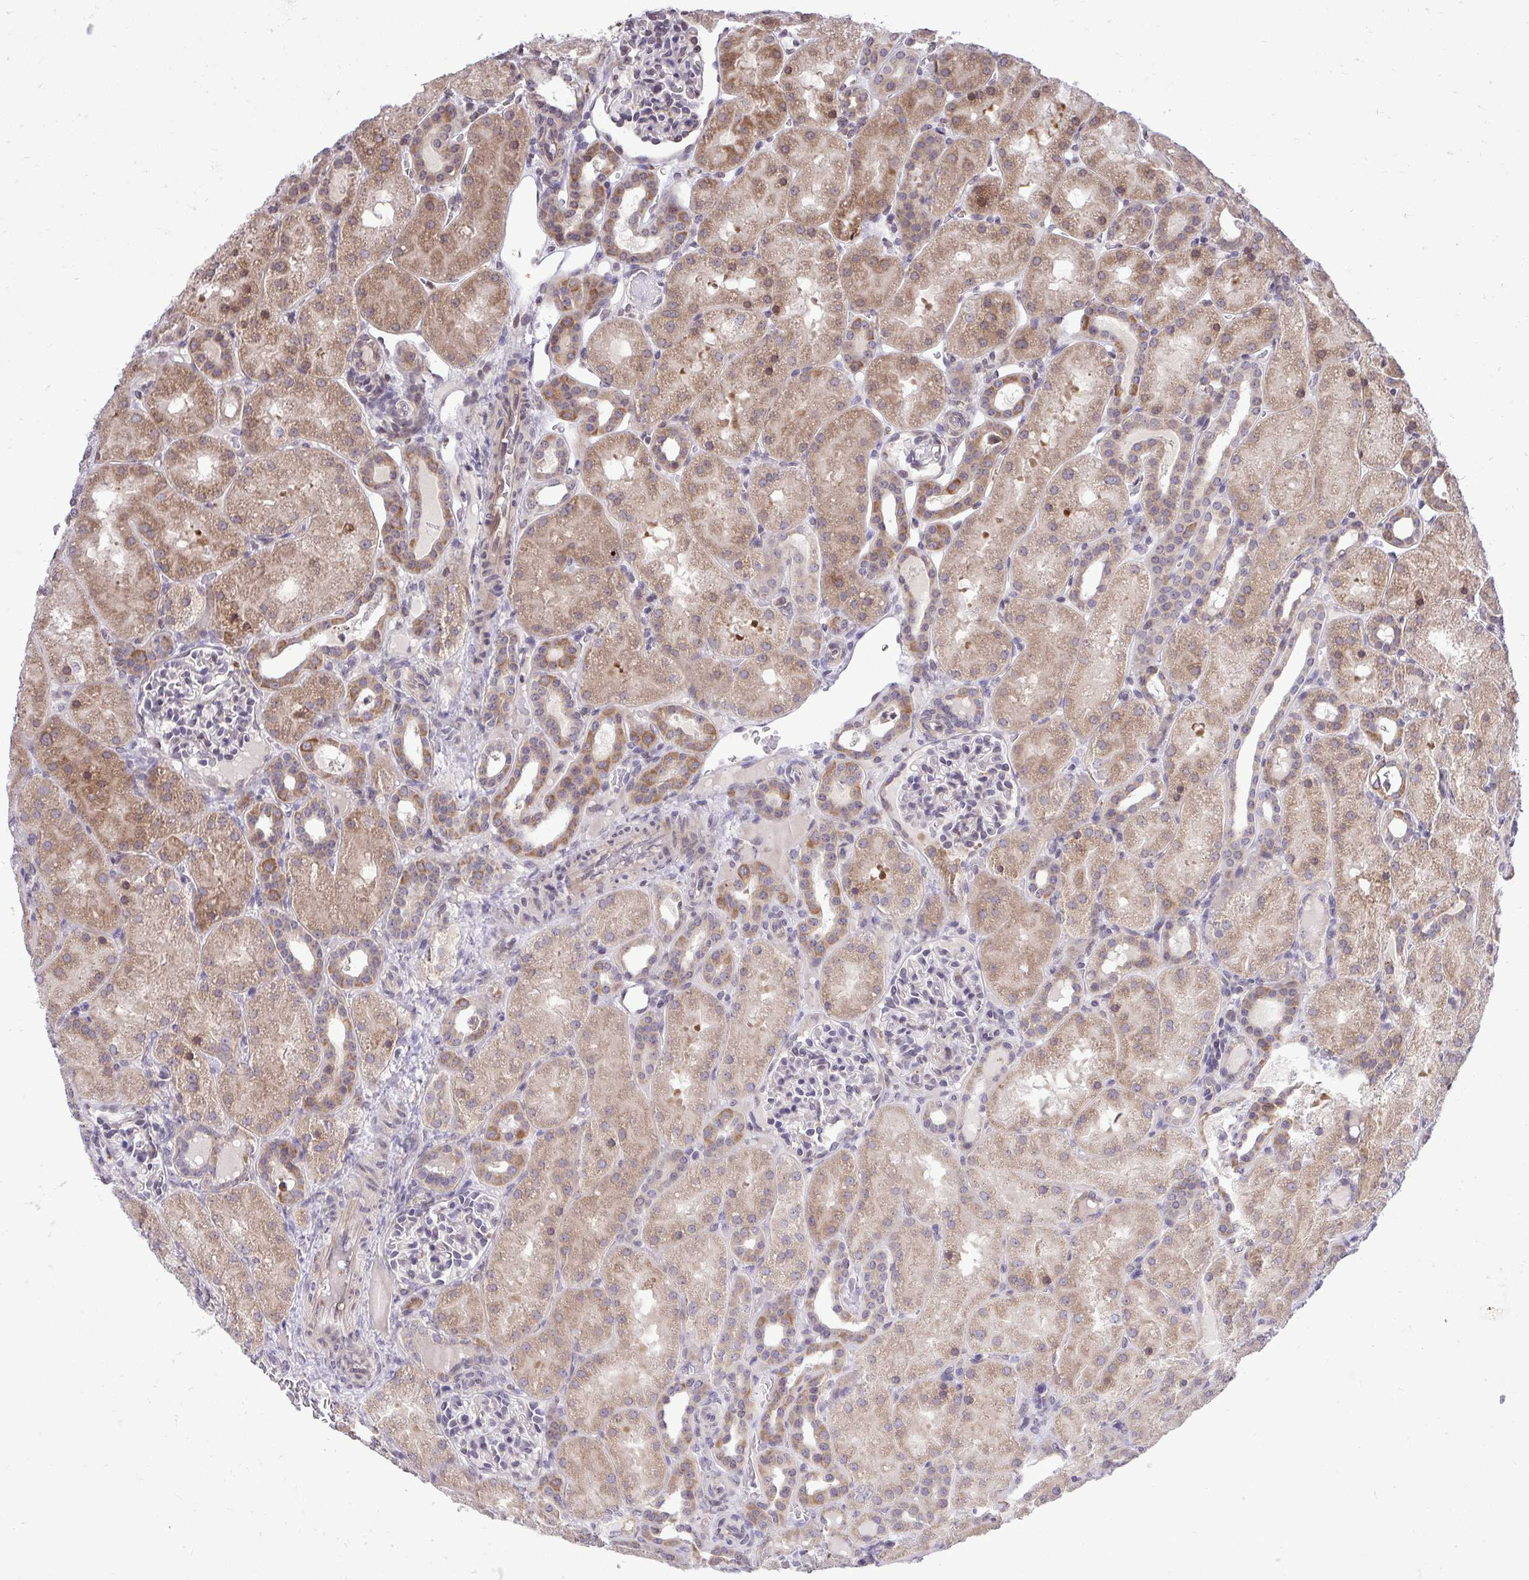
{"staining": {"intensity": "weak", "quantity": "<25%", "location": "cytoplasmic/membranous"}, "tissue": "kidney", "cell_type": "Cells in glomeruli", "image_type": "normal", "snomed": [{"axis": "morphology", "description": "Normal tissue, NOS"}, {"axis": "topography", "description": "Kidney"}], "caption": "There is no significant staining in cells in glomeruli of kidney. (DAB immunohistochemistry (IHC), high magnification).", "gene": "METTL9", "patient": {"sex": "male", "age": 2}}